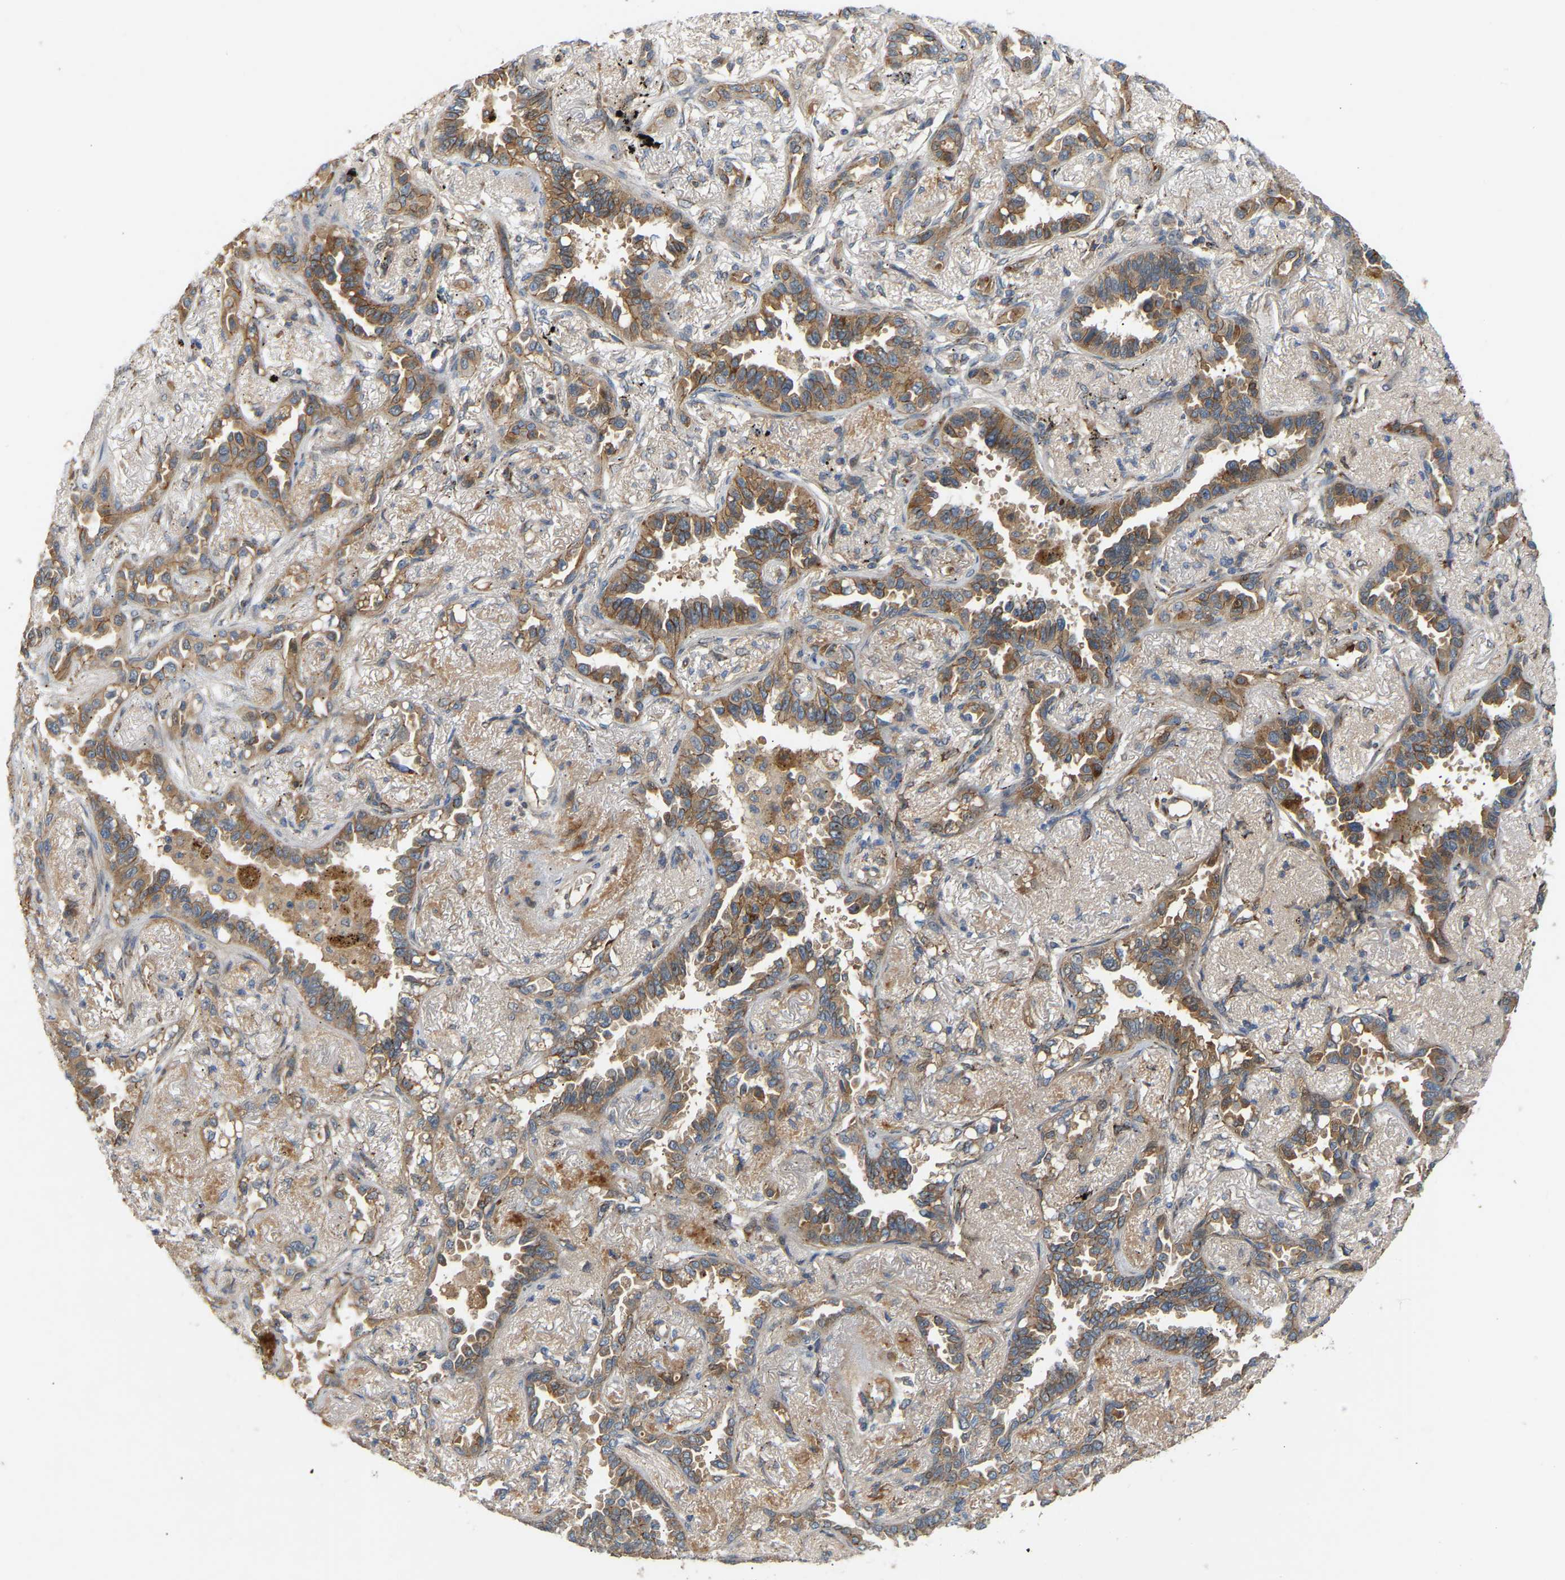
{"staining": {"intensity": "moderate", "quantity": ">75%", "location": "cytoplasmic/membranous"}, "tissue": "lung cancer", "cell_type": "Tumor cells", "image_type": "cancer", "snomed": [{"axis": "morphology", "description": "Adenocarcinoma, NOS"}, {"axis": "topography", "description": "Lung"}], "caption": "About >75% of tumor cells in human lung cancer (adenocarcinoma) show moderate cytoplasmic/membranous protein positivity as visualized by brown immunohistochemical staining.", "gene": "PTCD1", "patient": {"sex": "male", "age": 59}}